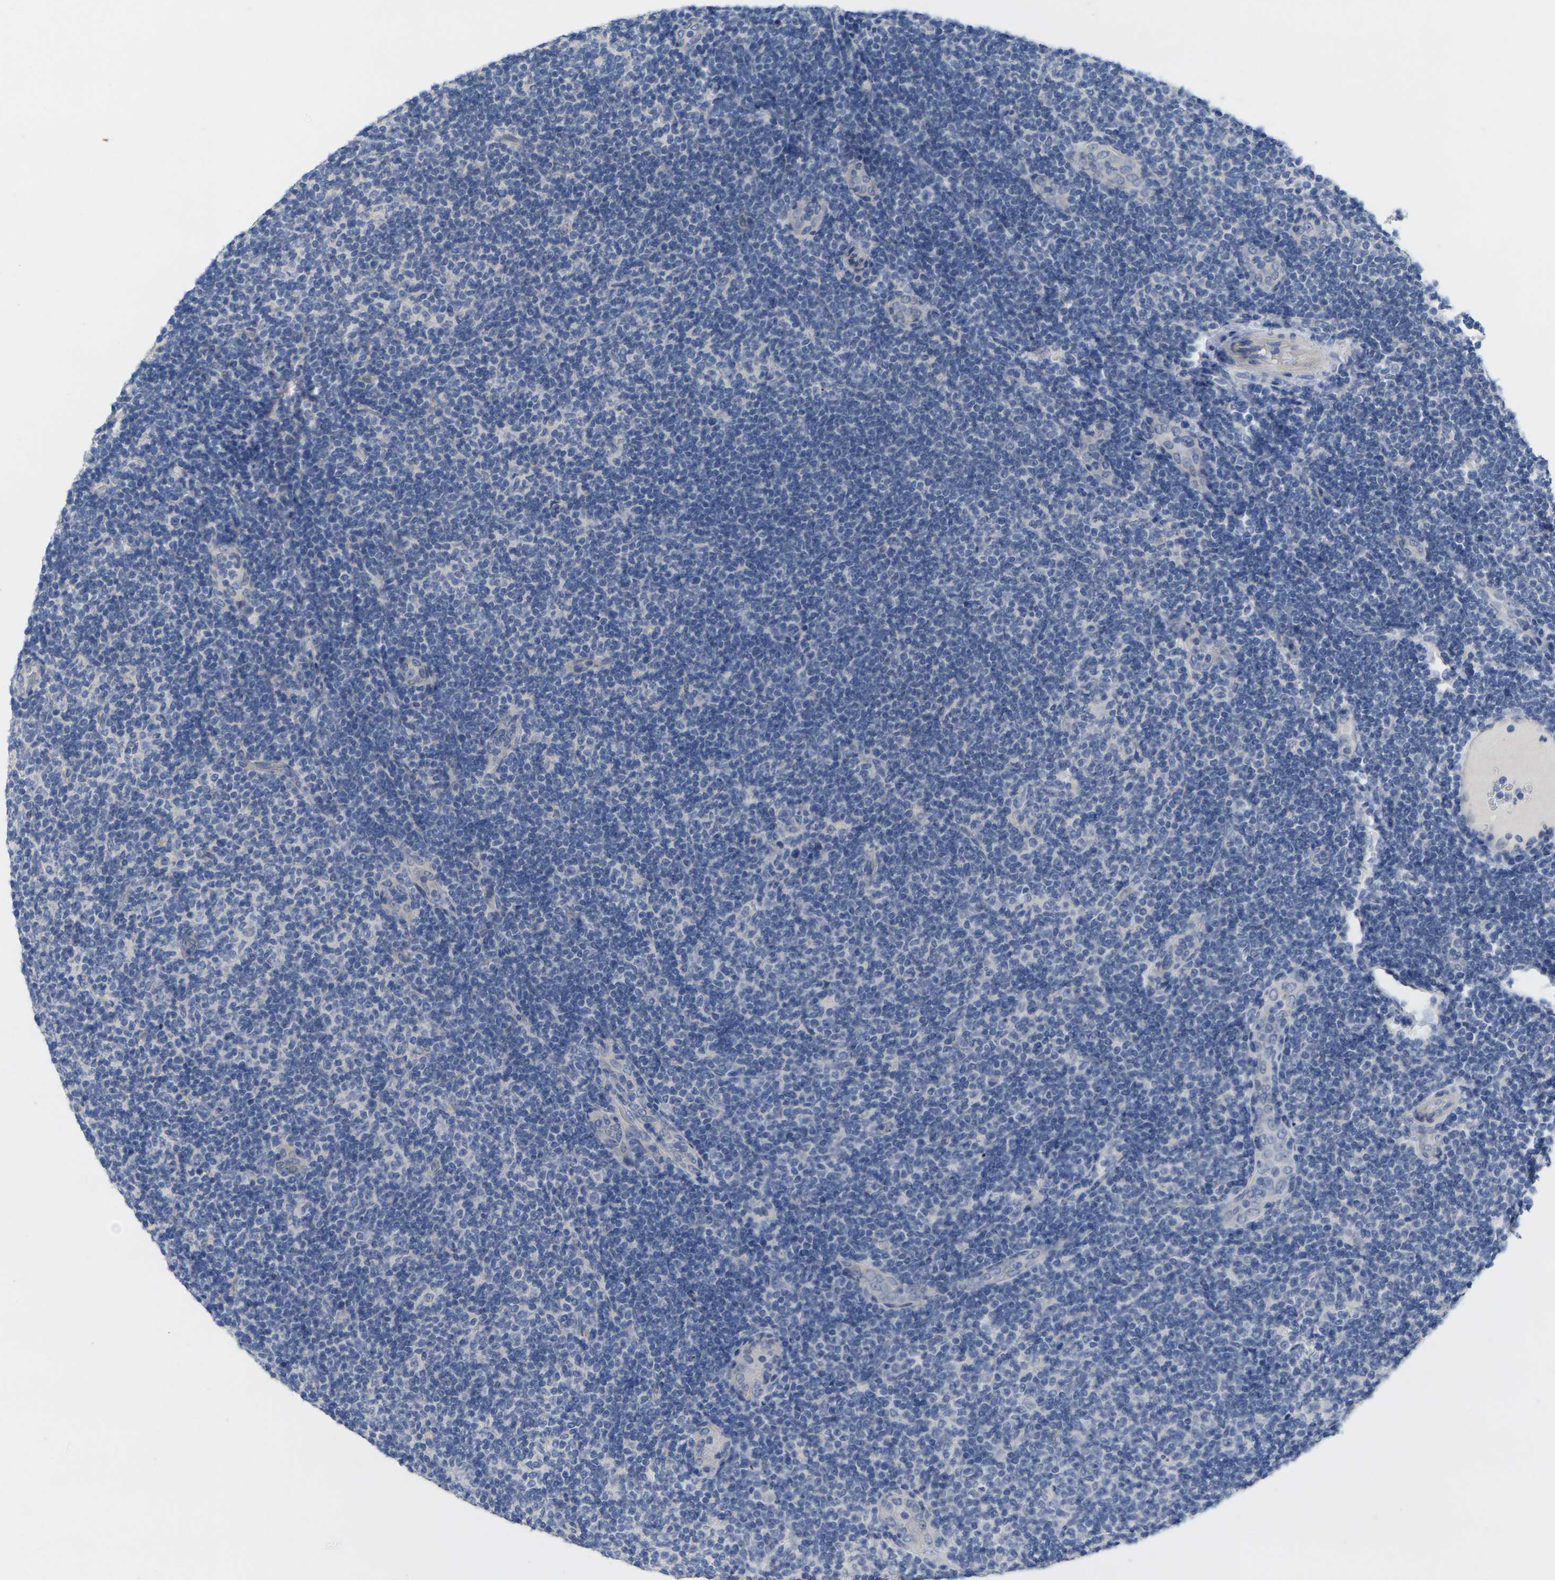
{"staining": {"intensity": "negative", "quantity": "none", "location": "none"}, "tissue": "lymphoma", "cell_type": "Tumor cells", "image_type": "cancer", "snomed": [{"axis": "morphology", "description": "Malignant lymphoma, non-Hodgkin's type, Low grade"}, {"axis": "topography", "description": "Lymph node"}], "caption": "DAB (3,3'-diaminobenzidine) immunohistochemical staining of lymphoma shows no significant expression in tumor cells.", "gene": "TNNI3", "patient": {"sex": "male", "age": 83}}